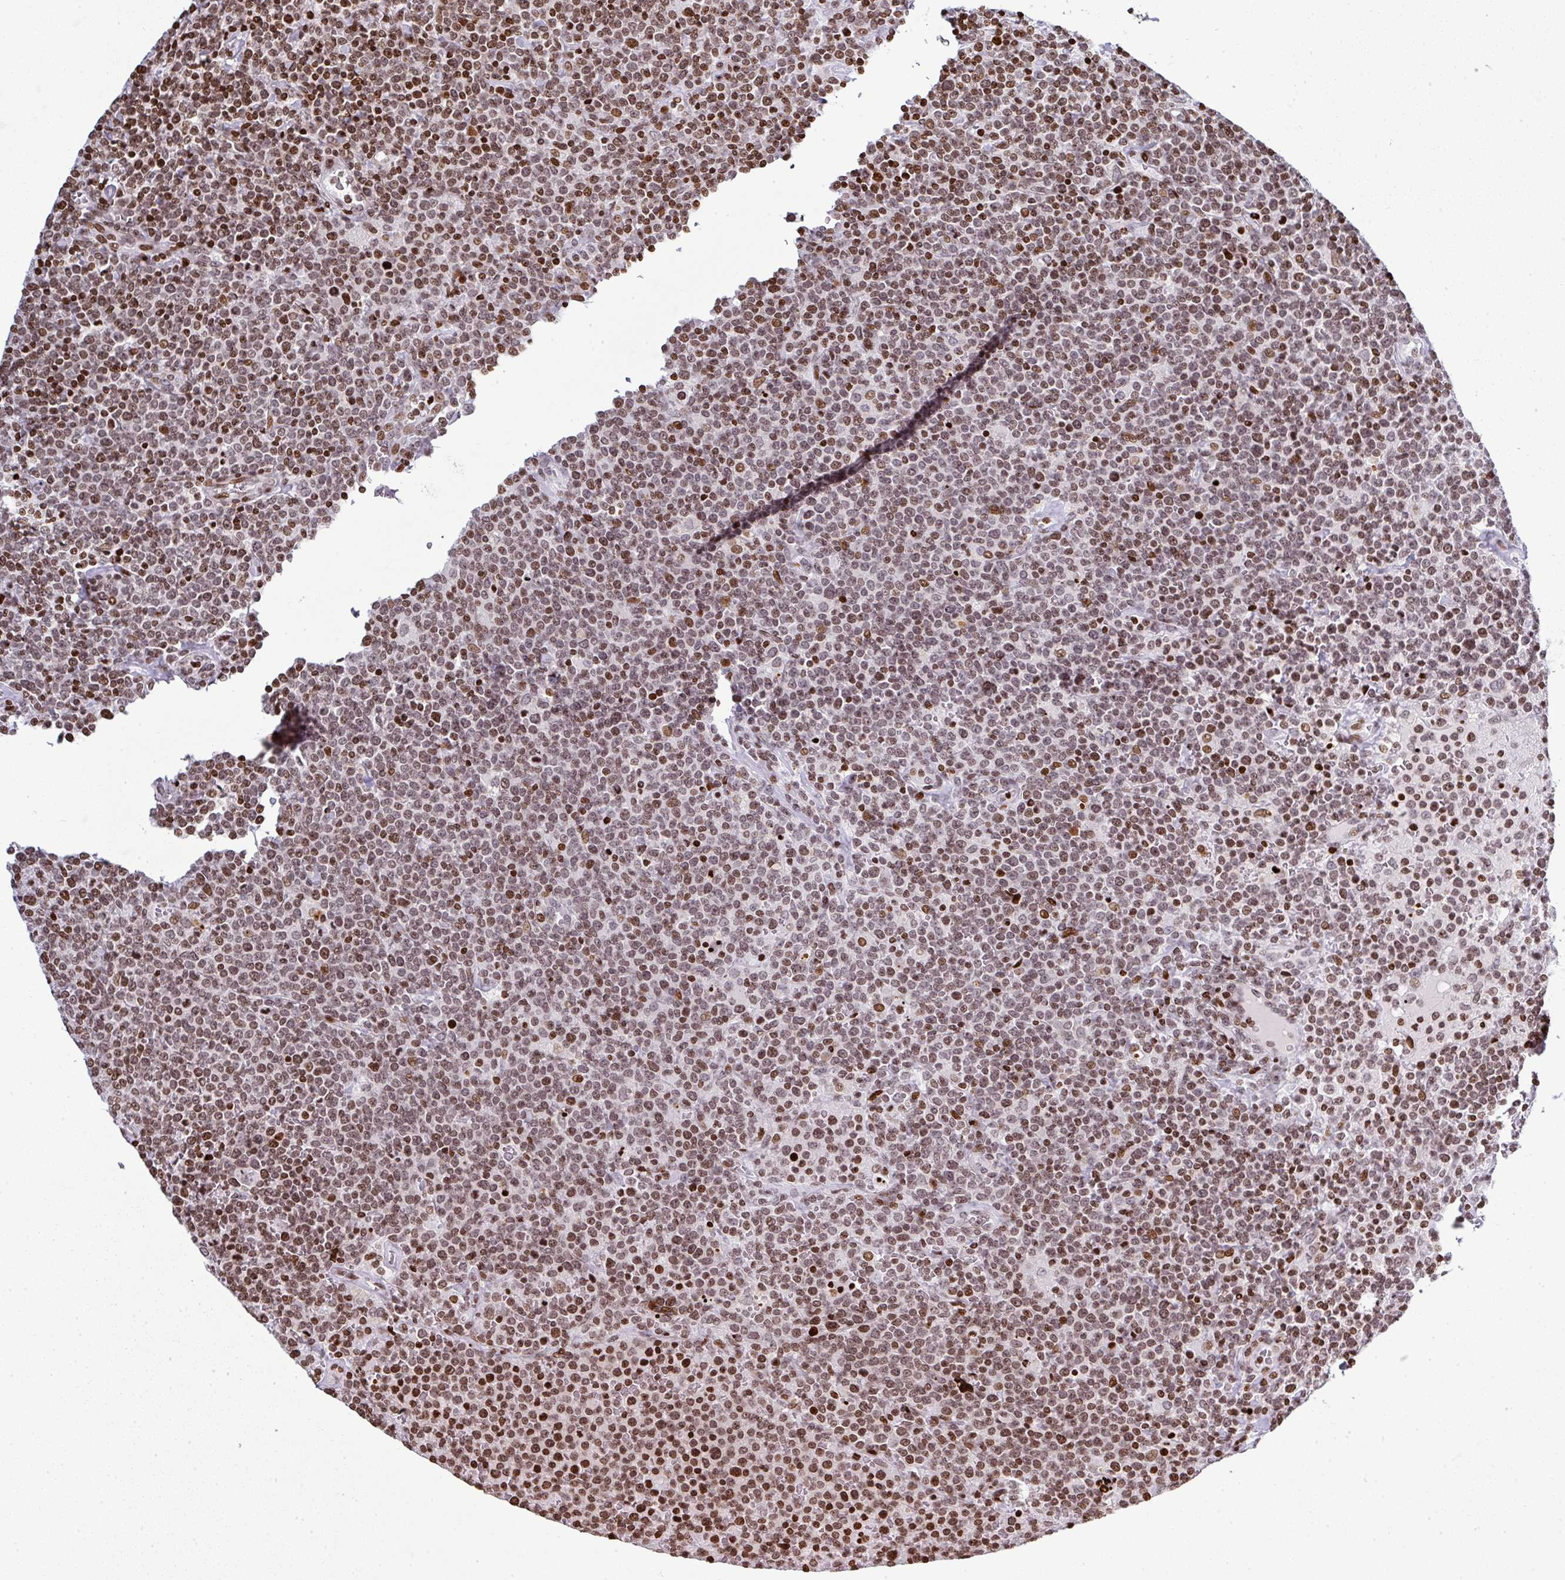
{"staining": {"intensity": "moderate", "quantity": ">75%", "location": "nuclear"}, "tissue": "lymphoma", "cell_type": "Tumor cells", "image_type": "cancer", "snomed": [{"axis": "morphology", "description": "Malignant lymphoma, non-Hodgkin's type, High grade"}, {"axis": "topography", "description": "Lymph node"}], "caption": "Tumor cells reveal medium levels of moderate nuclear expression in about >75% of cells in human high-grade malignant lymphoma, non-Hodgkin's type.", "gene": "RASL11A", "patient": {"sex": "male", "age": 61}}